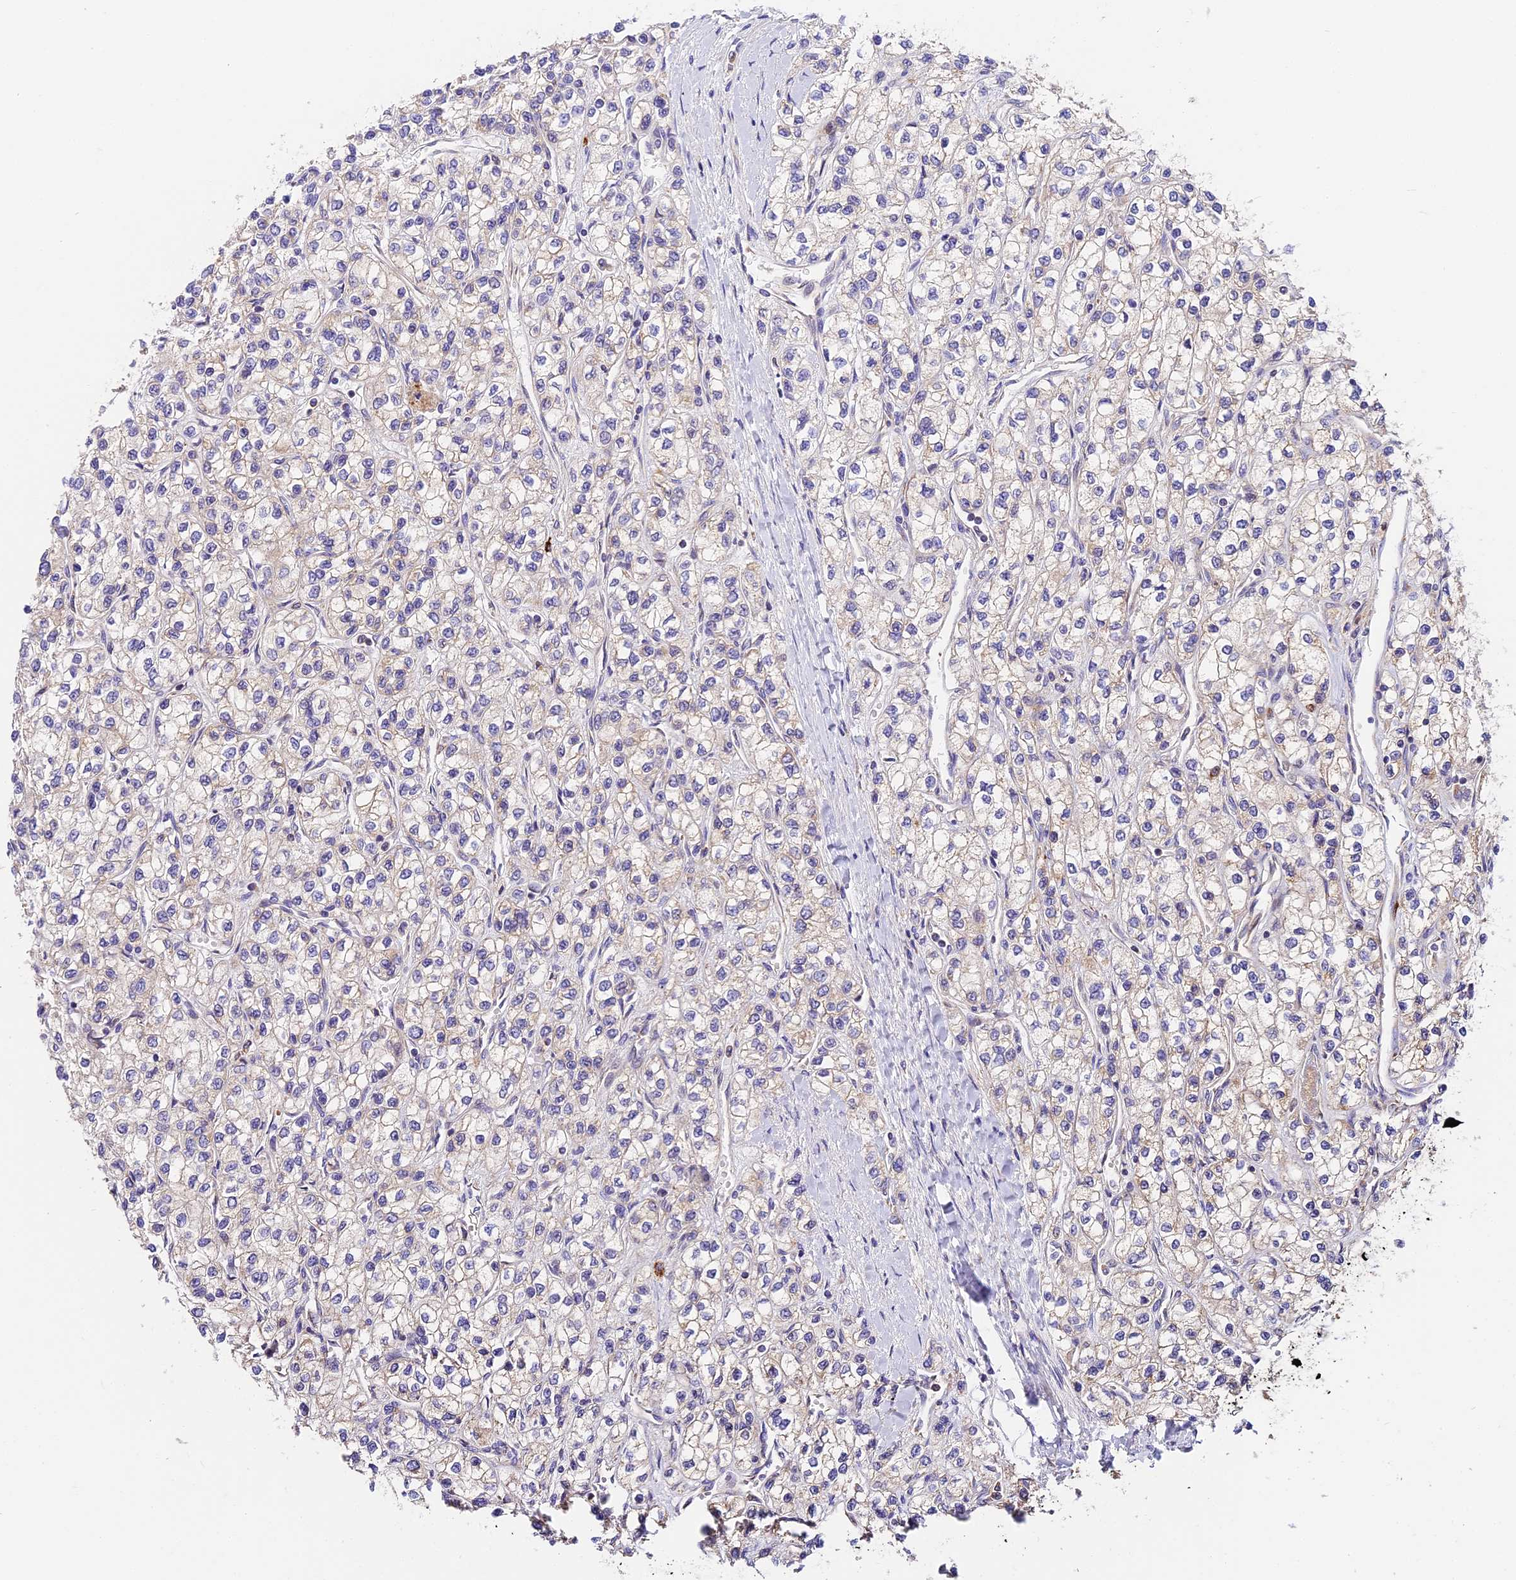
{"staining": {"intensity": "negative", "quantity": "none", "location": "none"}, "tissue": "renal cancer", "cell_type": "Tumor cells", "image_type": "cancer", "snomed": [{"axis": "morphology", "description": "Adenocarcinoma, NOS"}, {"axis": "topography", "description": "Kidney"}], "caption": "Histopathology image shows no significant protein expression in tumor cells of renal cancer. (DAB (3,3'-diaminobenzidine) IHC, high magnification).", "gene": "MRAS", "patient": {"sex": "male", "age": 80}}